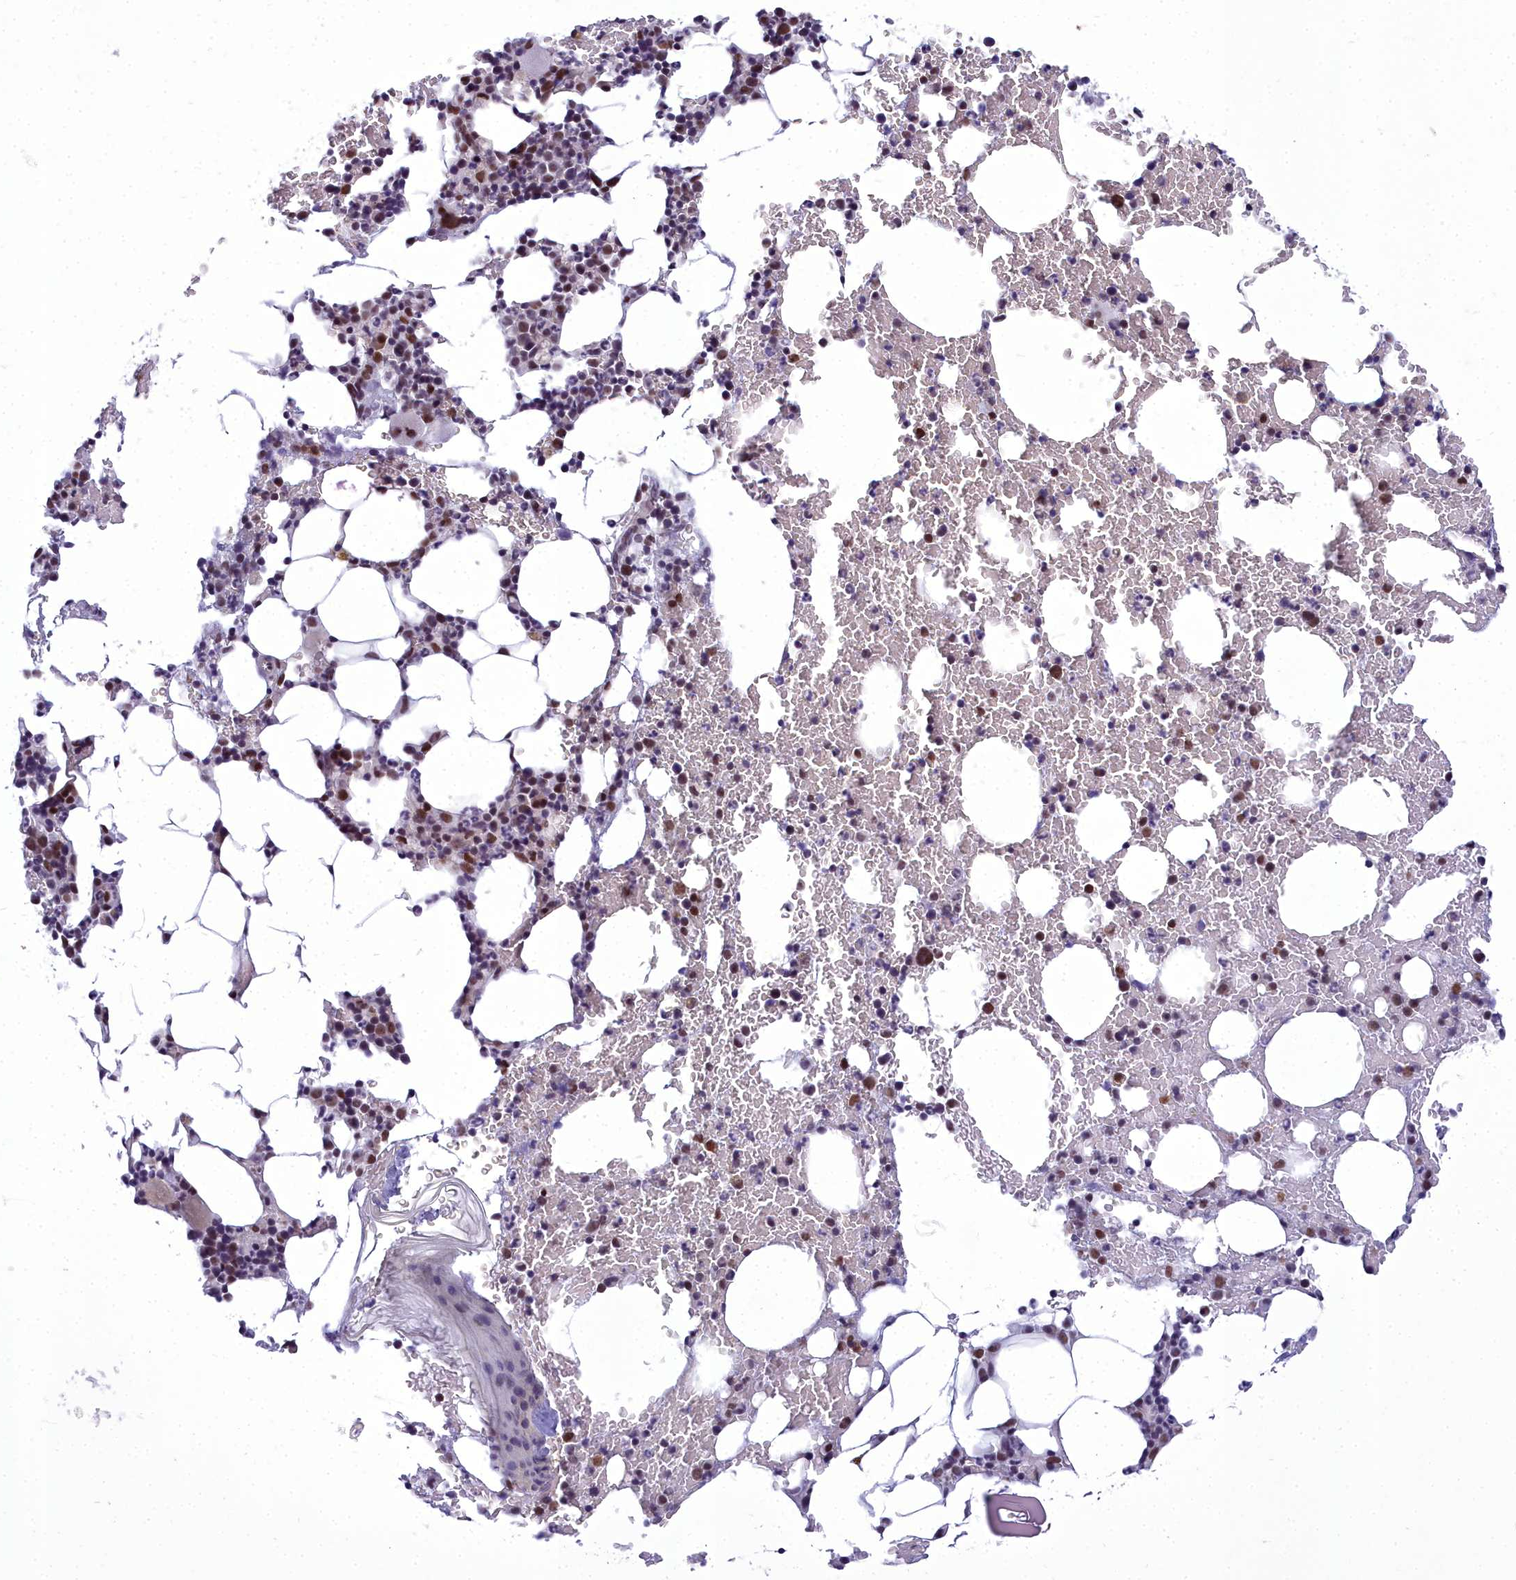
{"staining": {"intensity": "strong", "quantity": "25%-75%", "location": "nuclear"}, "tissue": "bone marrow", "cell_type": "Hematopoietic cells", "image_type": "normal", "snomed": [{"axis": "morphology", "description": "Normal tissue, NOS"}, {"axis": "morphology", "description": "Inflammation, NOS"}, {"axis": "topography", "description": "Bone marrow"}], "caption": "Protein staining shows strong nuclear staining in about 25%-75% of hematopoietic cells in normal bone marrow.", "gene": "CEACAM19", "patient": {"sex": "male", "age": 41}}